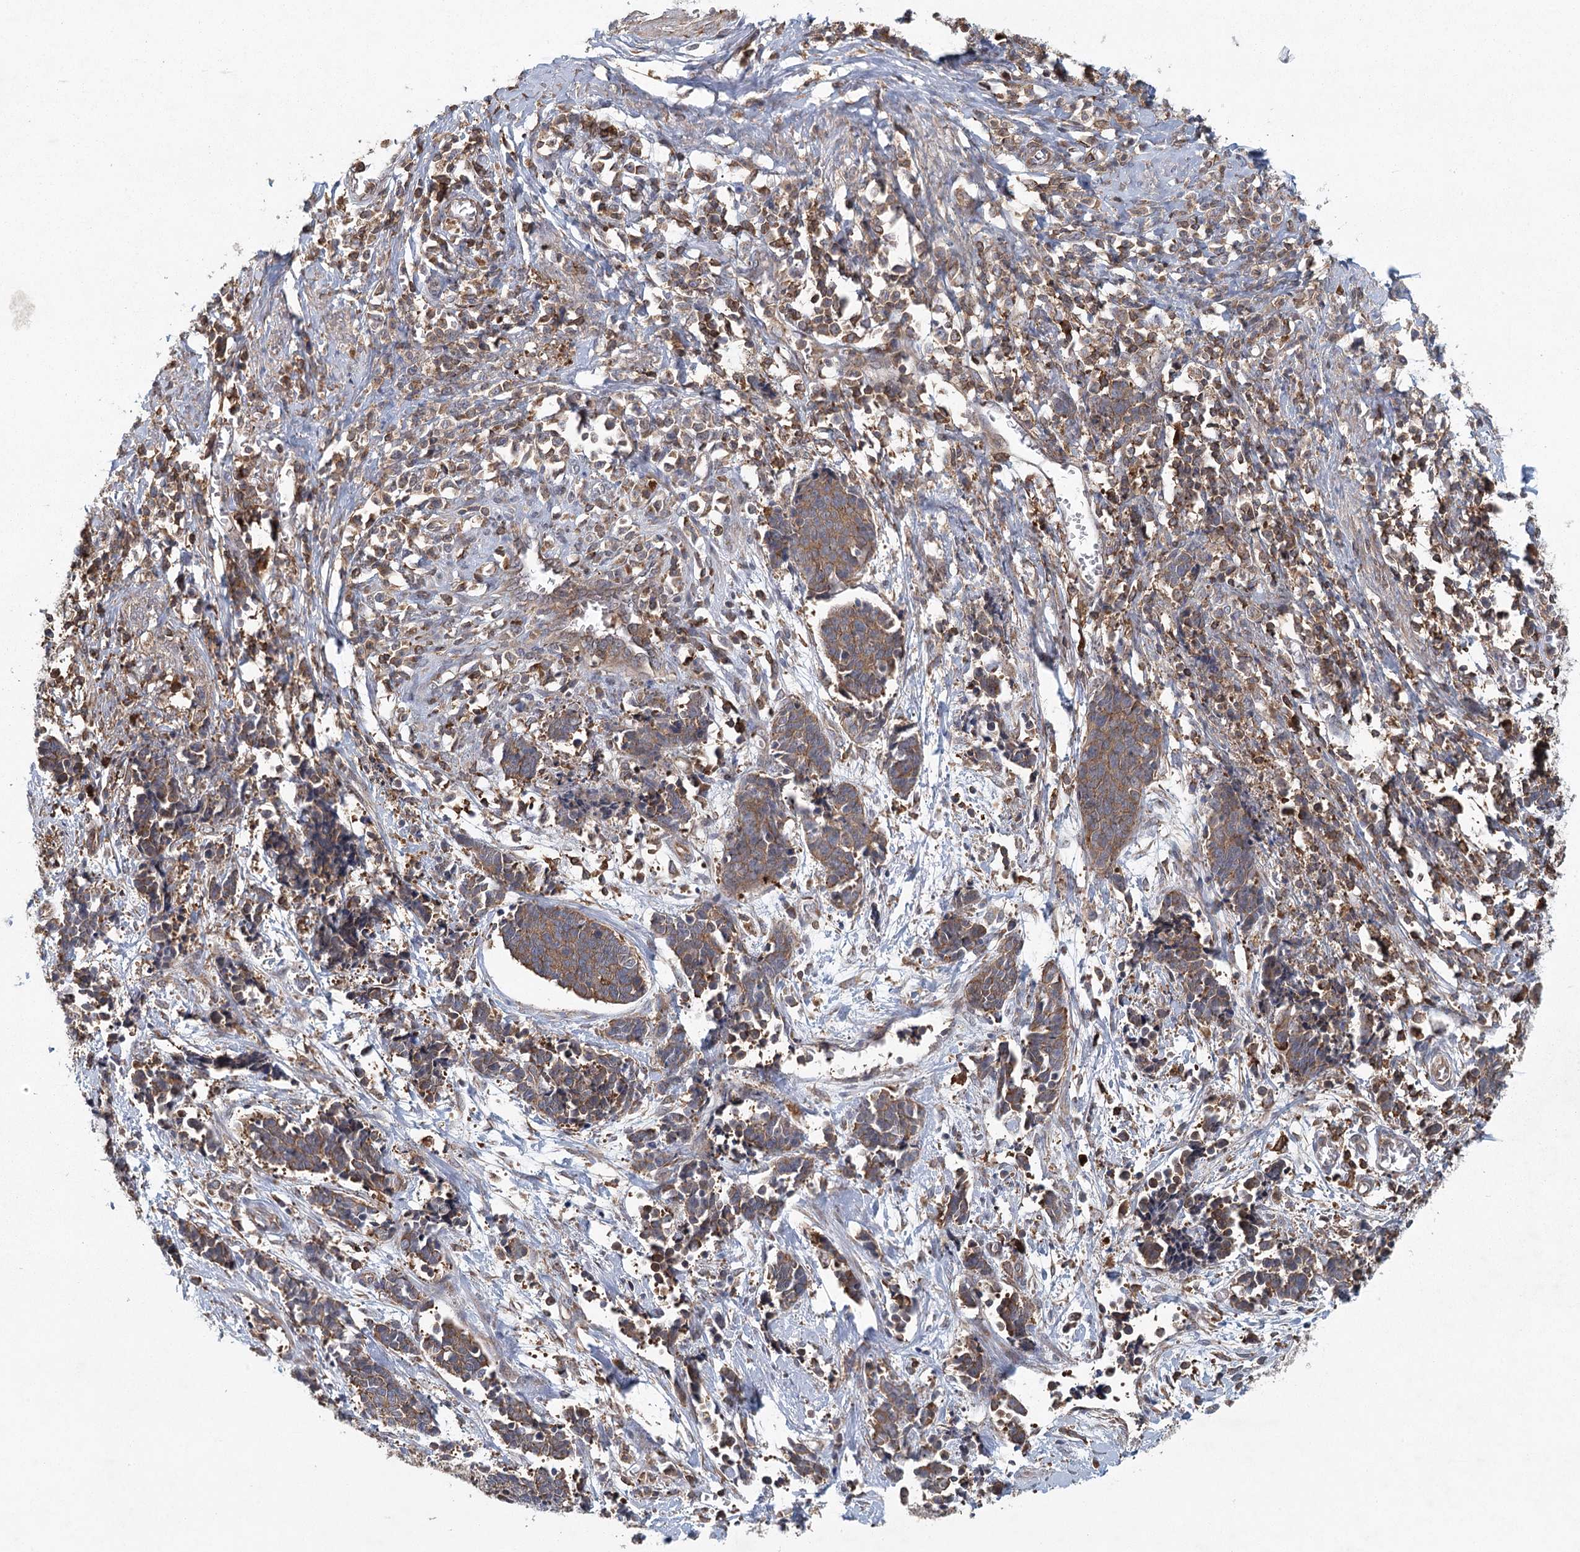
{"staining": {"intensity": "moderate", "quantity": ">75%", "location": "cytoplasmic/membranous"}, "tissue": "cervical cancer", "cell_type": "Tumor cells", "image_type": "cancer", "snomed": [{"axis": "morphology", "description": "Squamous cell carcinoma, NOS"}, {"axis": "topography", "description": "Cervix"}], "caption": "Immunohistochemistry (IHC) of human cervical cancer (squamous cell carcinoma) demonstrates medium levels of moderate cytoplasmic/membranous positivity in approximately >75% of tumor cells.", "gene": "PLEKHA7", "patient": {"sex": "female", "age": 35}}